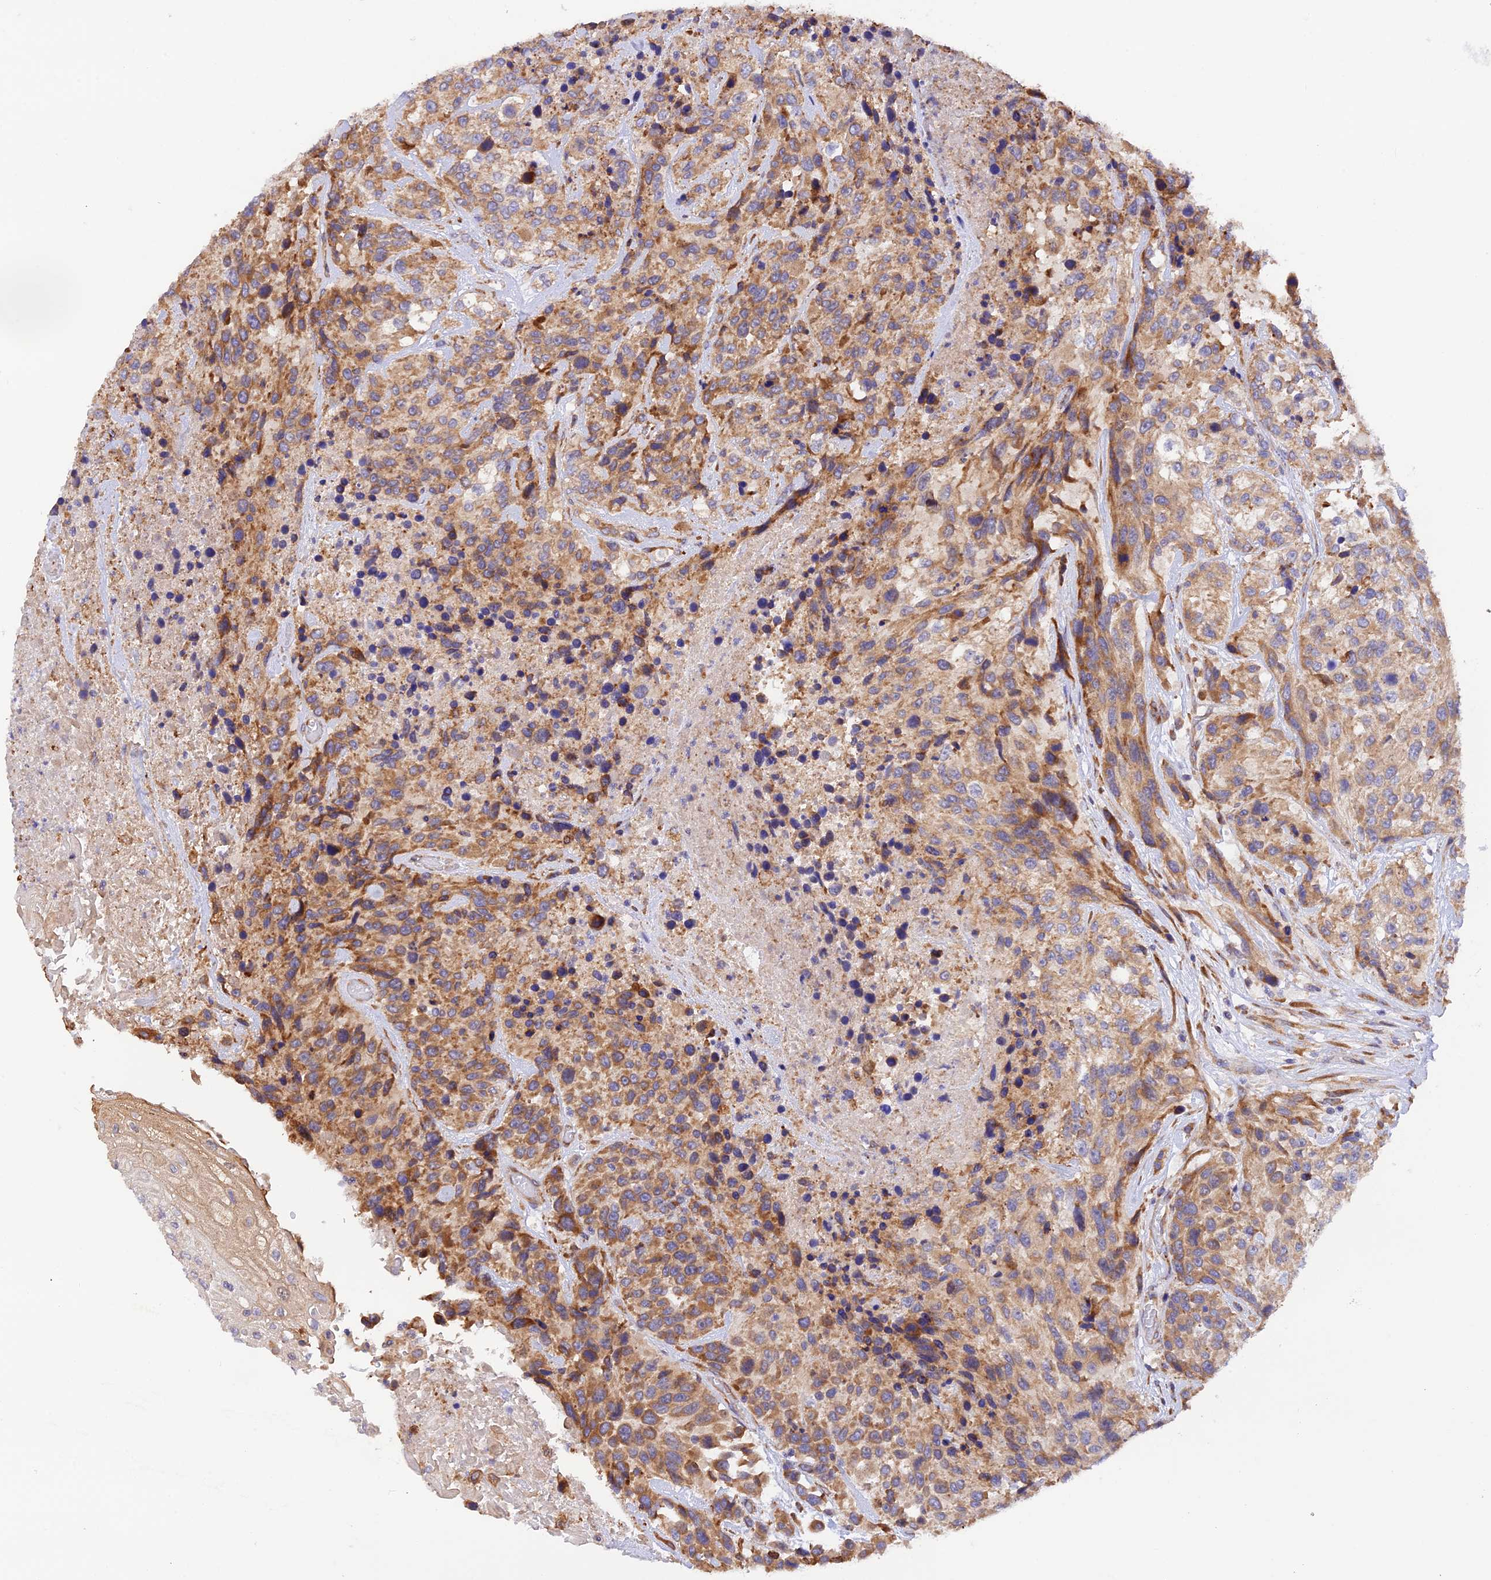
{"staining": {"intensity": "moderate", "quantity": ">75%", "location": "cytoplasmic/membranous"}, "tissue": "urothelial cancer", "cell_type": "Tumor cells", "image_type": "cancer", "snomed": [{"axis": "morphology", "description": "Urothelial carcinoma, High grade"}, {"axis": "topography", "description": "Urinary bladder"}], "caption": "Human urothelial cancer stained with a protein marker exhibits moderate staining in tumor cells.", "gene": "RPL5", "patient": {"sex": "female", "age": 70}}